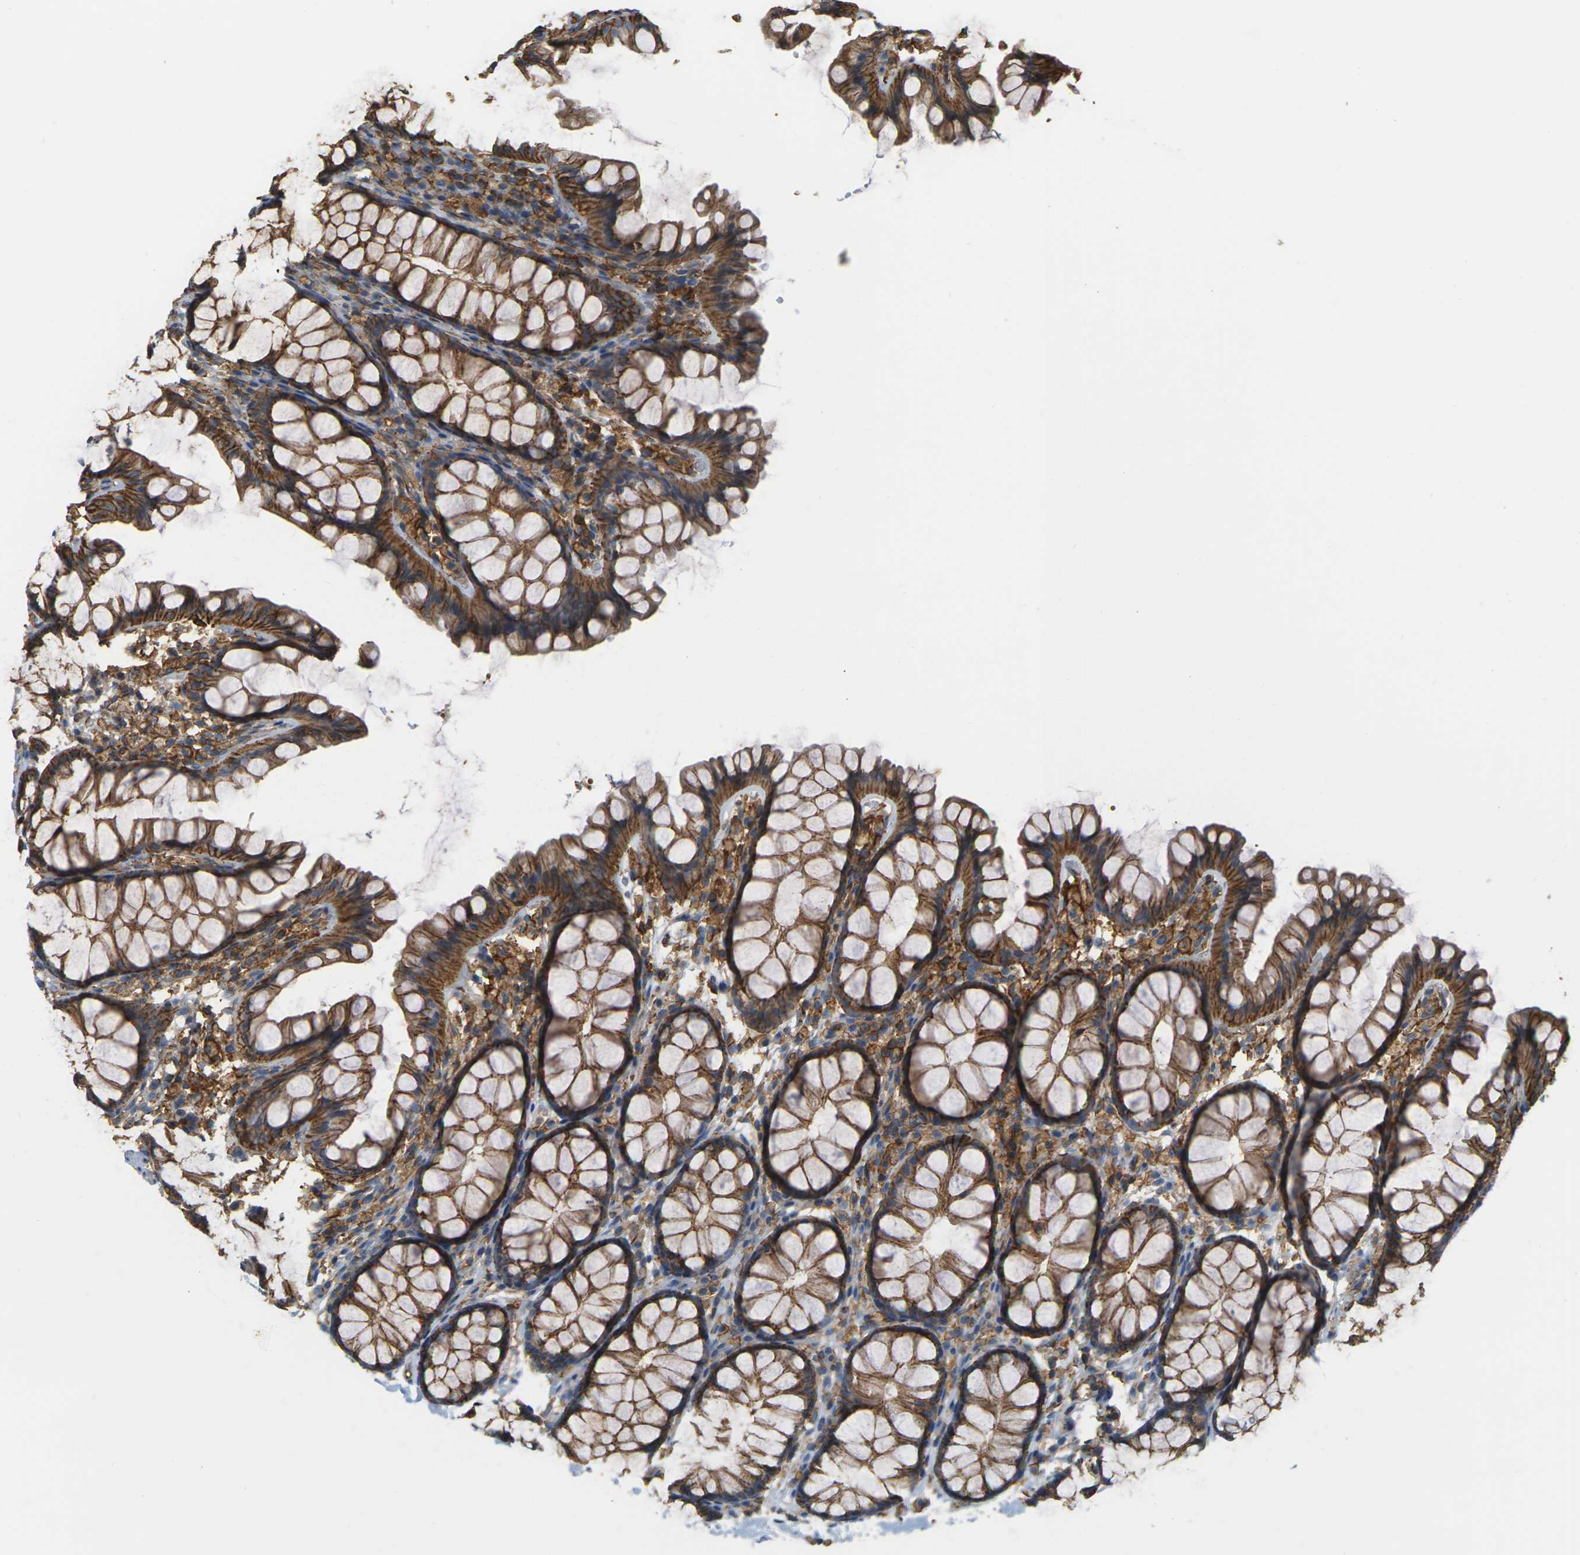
{"staining": {"intensity": "moderate", "quantity": ">75%", "location": "cytoplasmic/membranous"}, "tissue": "colon", "cell_type": "Endothelial cells", "image_type": "normal", "snomed": [{"axis": "morphology", "description": "Normal tissue, NOS"}, {"axis": "topography", "description": "Colon"}], "caption": "DAB immunohistochemical staining of normal human colon demonstrates moderate cytoplasmic/membranous protein positivity in about >75% of endothelial cells.", "gene": "IQGAP1", "patient": {"sex": "female", "age": 55}}